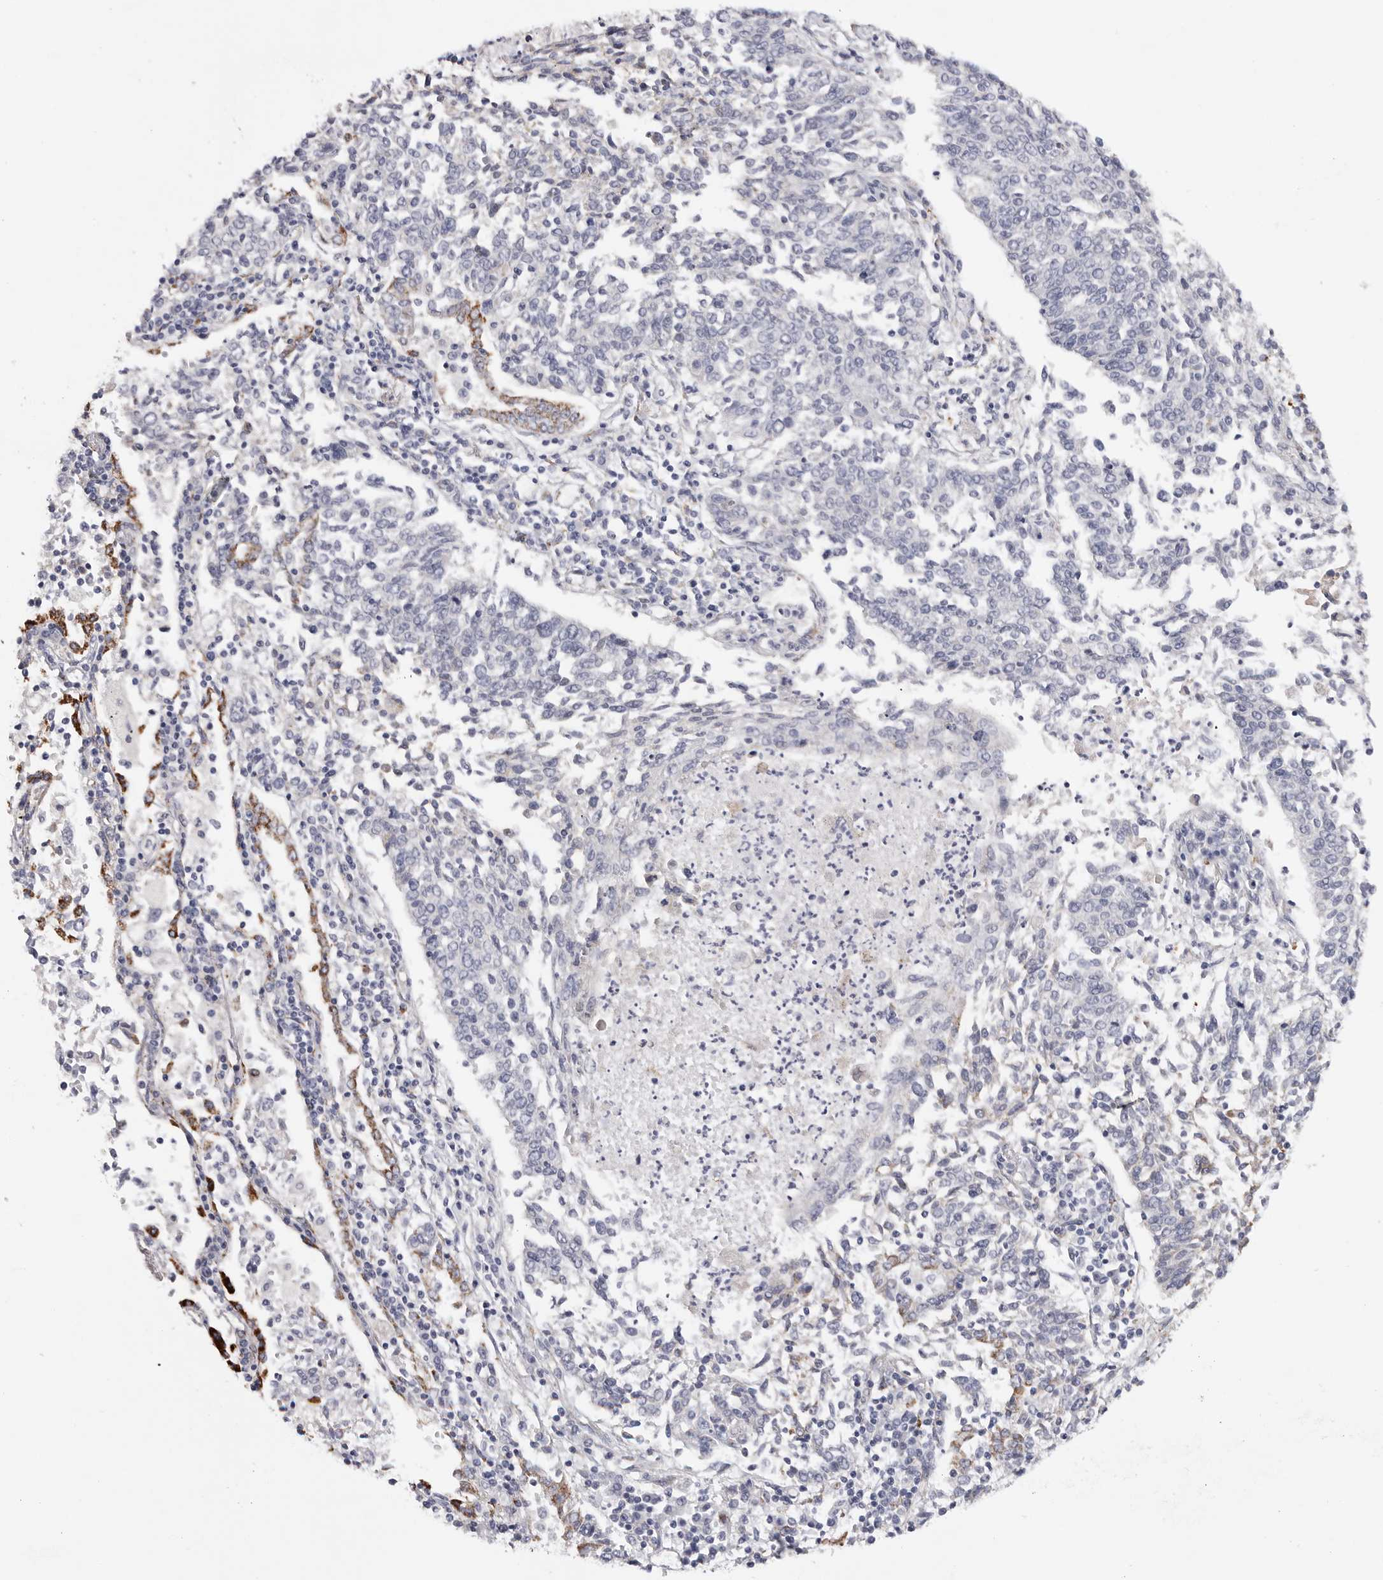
{"staining": {"intensity": "negative", "quantity": "none", "location": "none"}, "tissue": "lung cancer", "cell_type": "Tumor cells", "image_type": "cancer", "snomed": [{"axis": "morphology", "description": "Normal tissue, NOS"}, {"axis": "morphology", "description": "Squamous cell carcinoma, NOS"}, {"axis": "topography", "description": "Cartilage tissue"}, {"axis": "topography", "description": "Lung"}, {"axis": "topography", "description": "Peripheral nerve tissue"}], "caption": "The histopathology image exhibits no significant positivity in tumor cells of lung cancer.", "gene": "ELP3", "patient": {"sex": "female", "age": 49}}